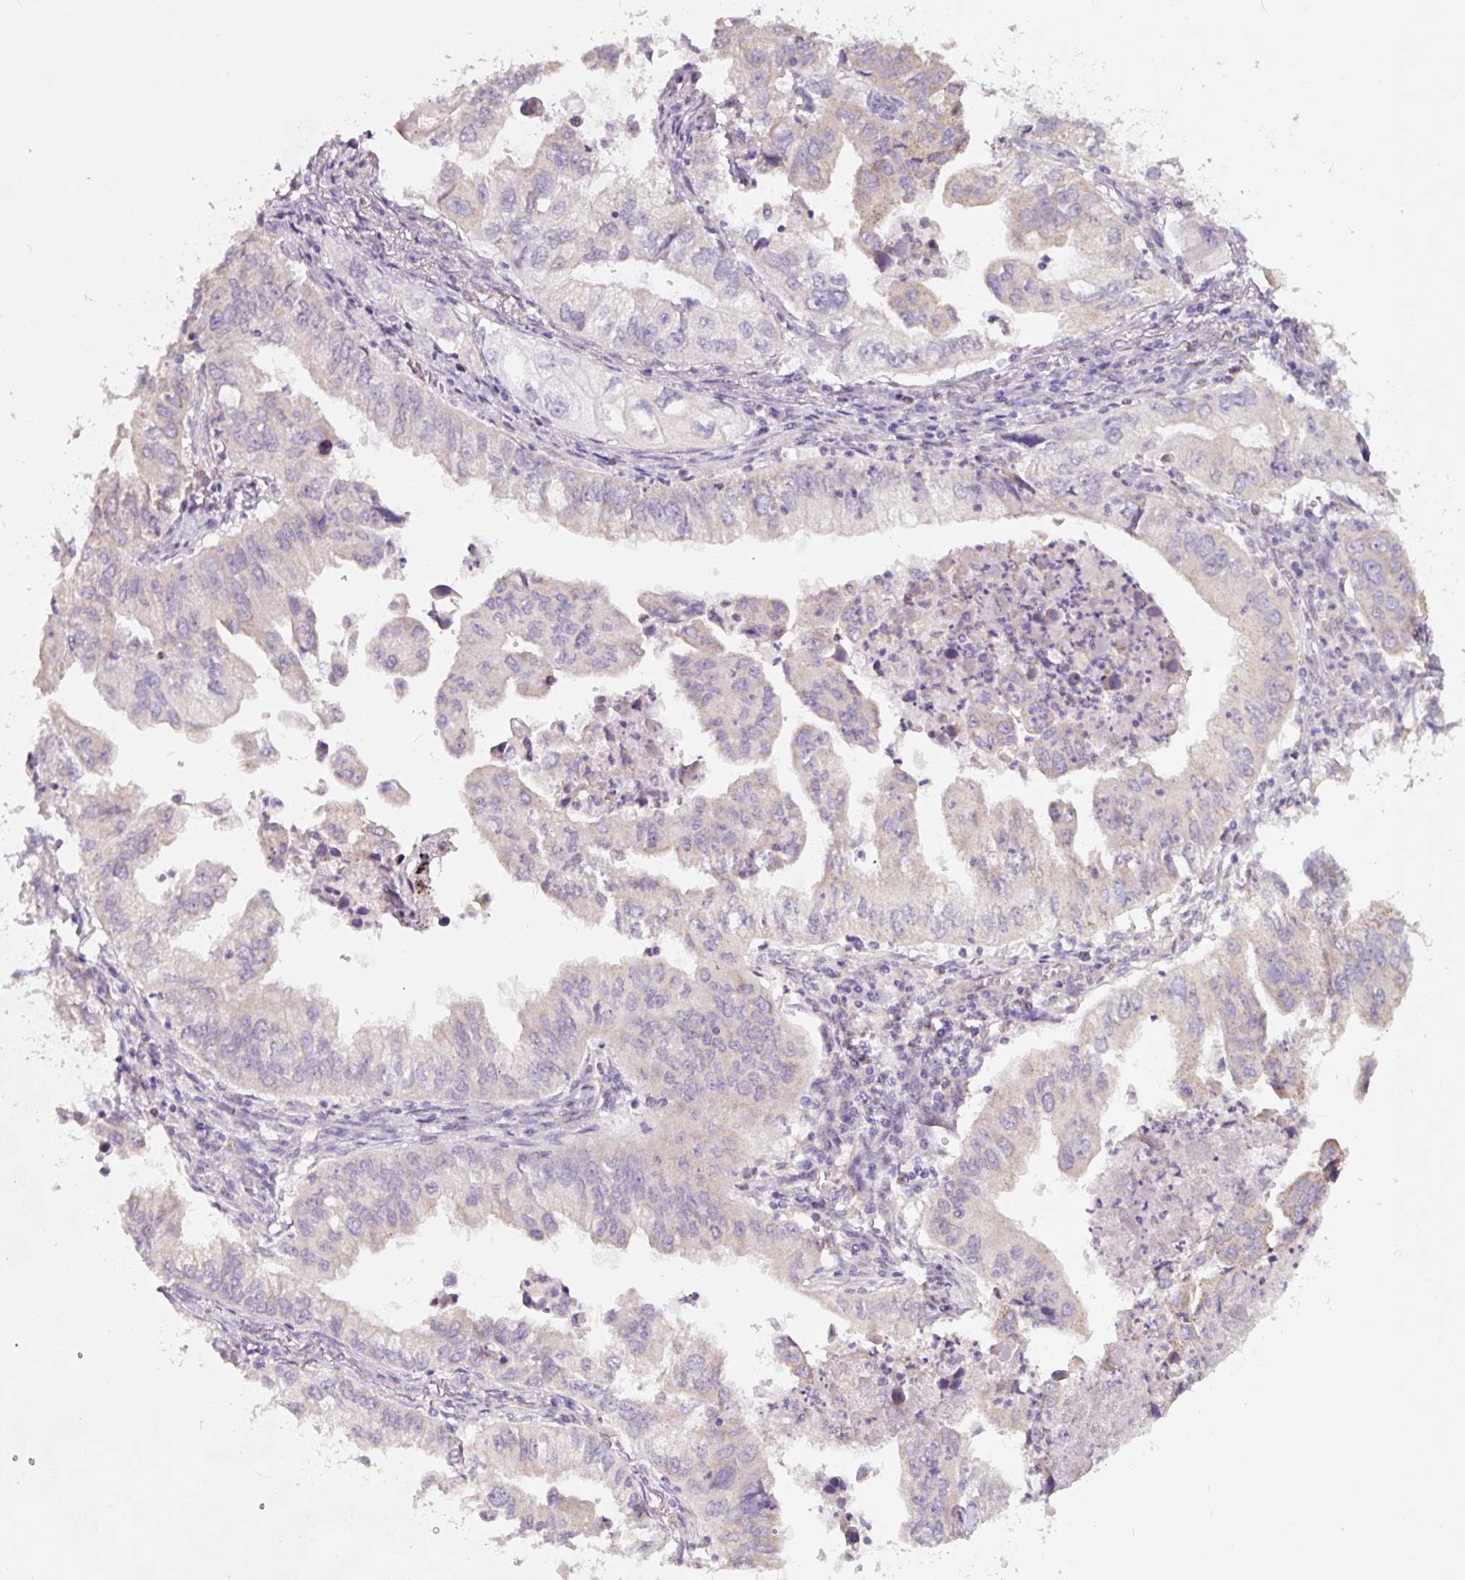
{"staining": {"intensity": "negative", "quantity": "none", "location": "none"}, "tissue": "lung cancer", "cell_type": "Tumor cells", "image_type": "cancer", "snomed": [{"axis": "morphology", "description": "Adenocarcinoma, NOS"}, {"axis": "topography", "description": "Lung"}], "caption": "Tumor cells are negative for protein expression in human lung adenocarcinoma. (DAB (3,3'-diaminobenzidine) immunohistochemistry (IHC), high magnification).", "gene": "ASRGL1", "patient": {"sex": "male", "age": 48}}